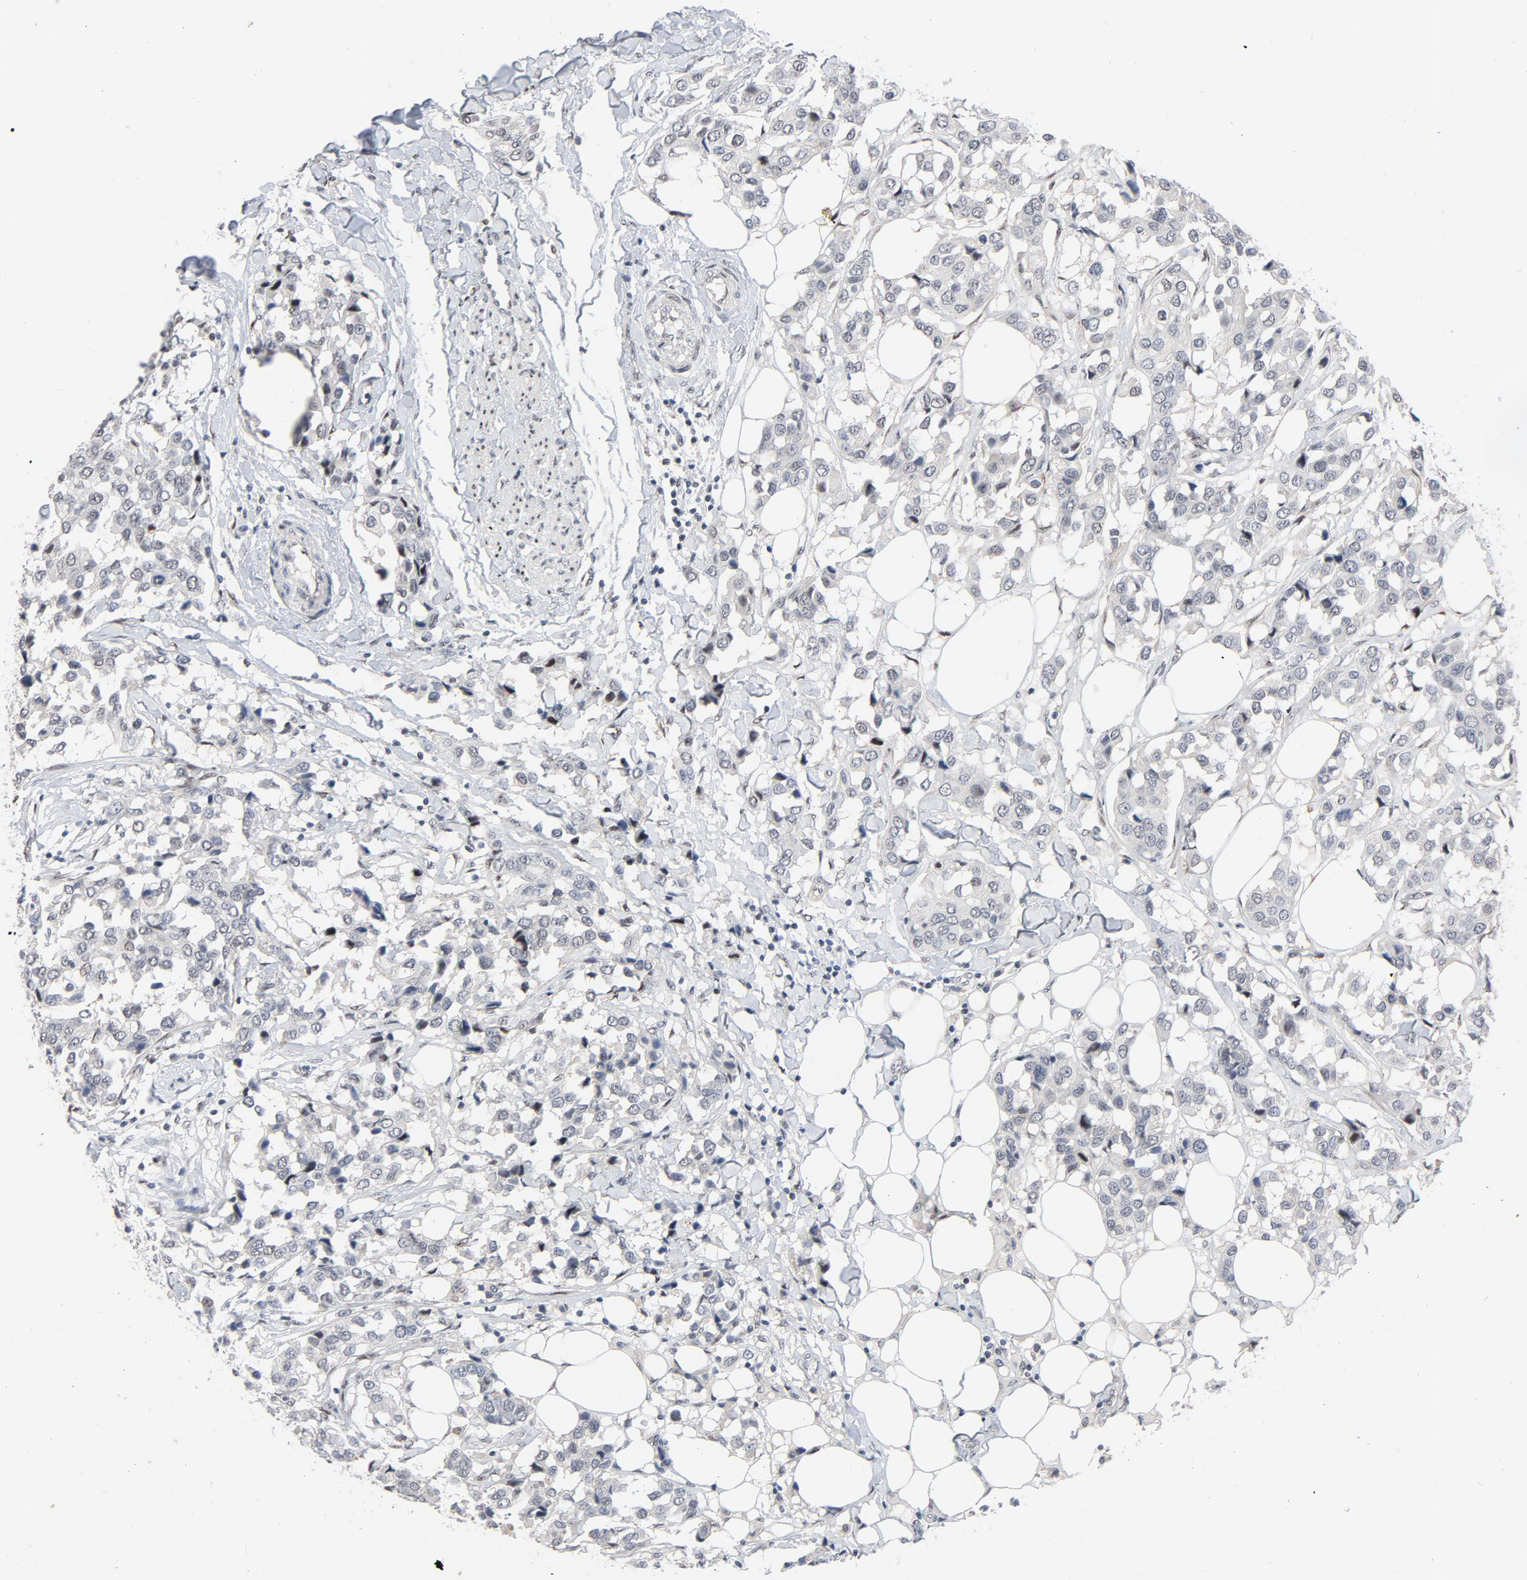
{"staining": {"intensity": "negative", "quantity": "none", "location": "none"}, "tissue": "breast cancer", "cell_type": "Tumor cells", "image_type": "cancer", "snomed": [{"axis": "morphology", "description": "Duct carcinoma"}, {"axis": "topography", "description": "Breast"}], "caption": "IHC histopathology image of neoplastic tissue: human breast intraductal carcinoma stained with DAB reveals no significant protein staining in tumor cells.", "gene": "FSCB", "patient": {"sex": "female", "age": 80}}